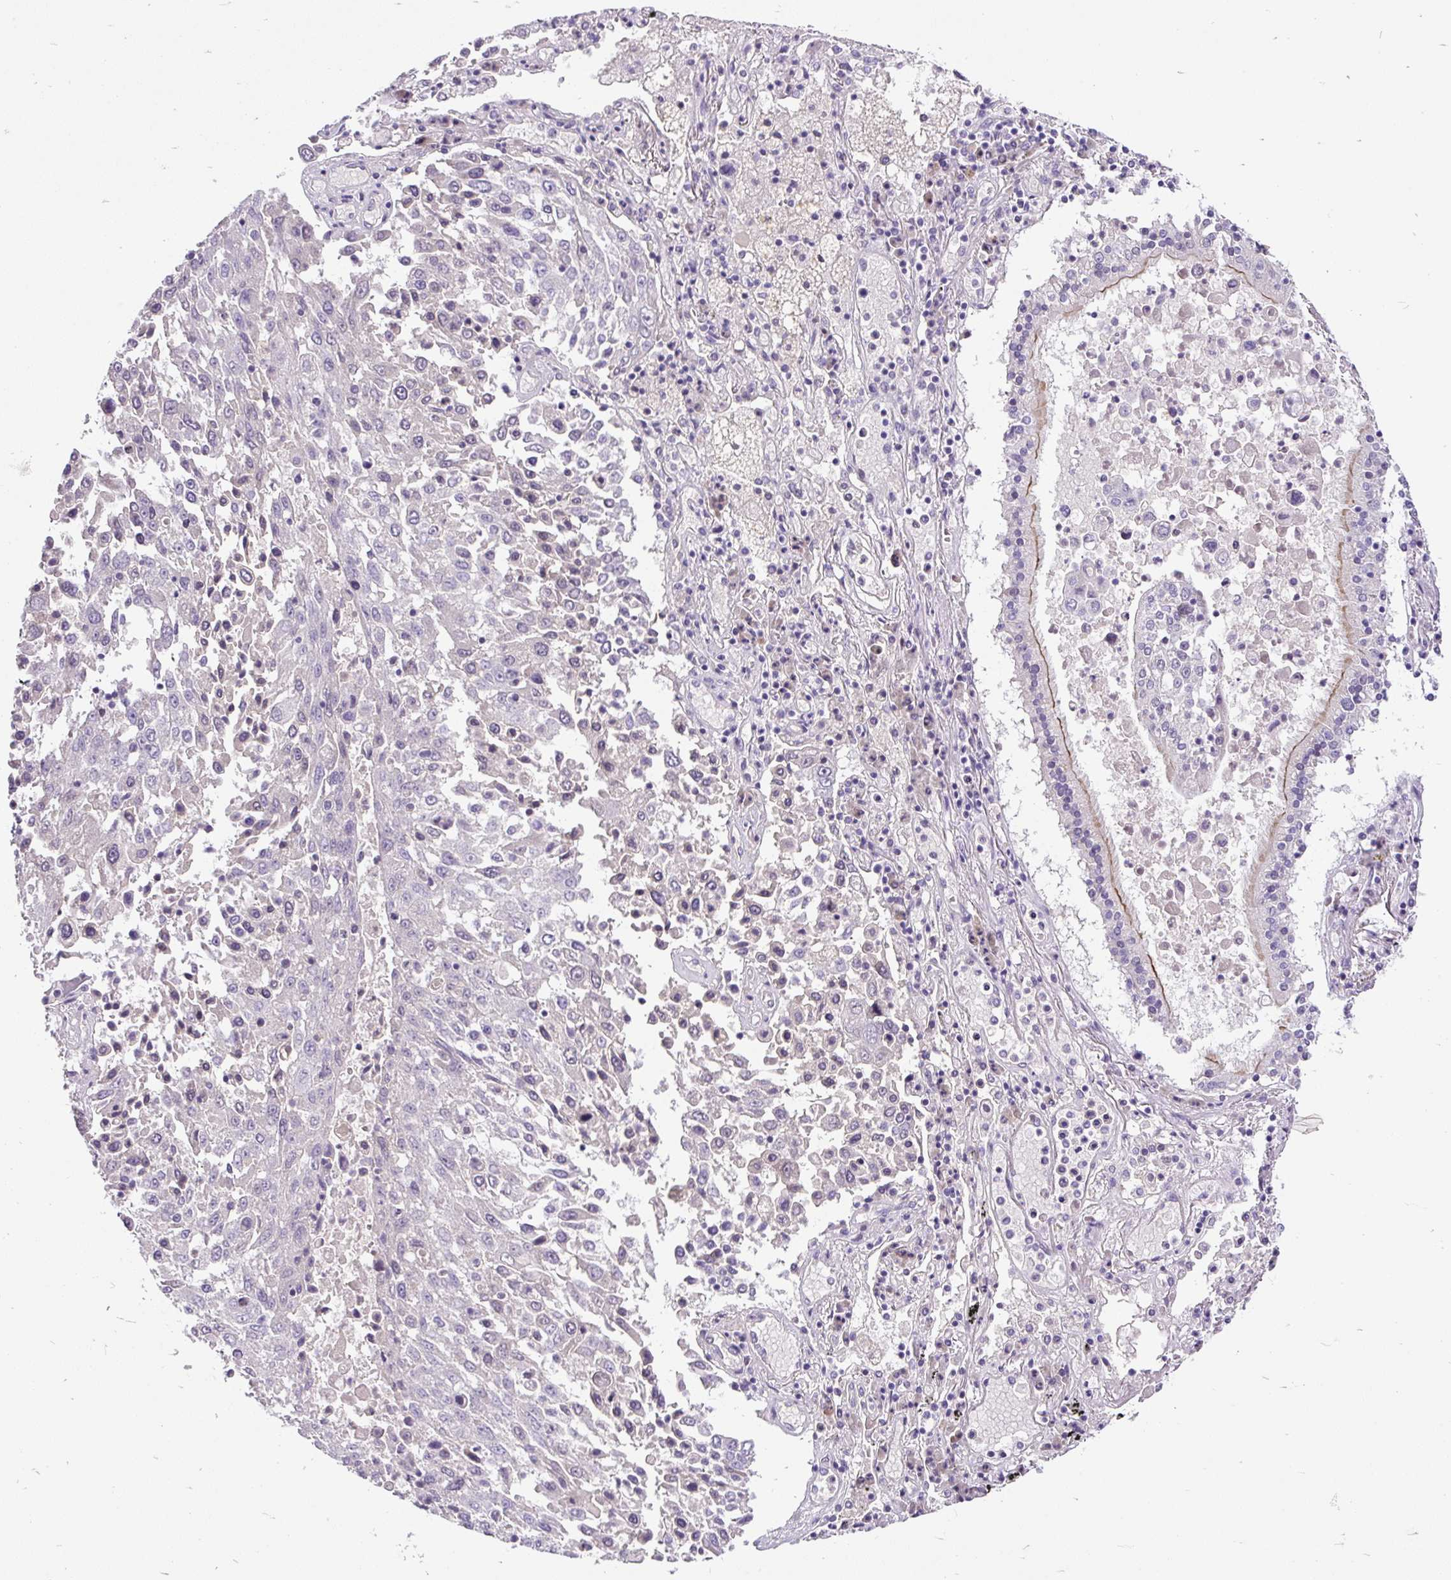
{"staining": {"intensity": "negative", "quantity": "none", "location": "none"}, "tissue": "lung cancer", "cell_type": "Tumor cells", "image_type": "cancer", "snomed": [{"axis": "morphology", "description": "Squamous cell carcinoma, NOS"}, {"axis": "topography", "description": "Lung"}], "caption": "A photomicrograph of lung squamous cell carcinoma stained for a protein exhibits no brown staining in tumor cells. The staining is performed using DAB (3,3'-diaminobenzidine) brown chromogen with nuclei counter-stained in using hematoxylin.", "gene": "KRTAP20-3", "patient": {"sex": "male", "age": 65}}